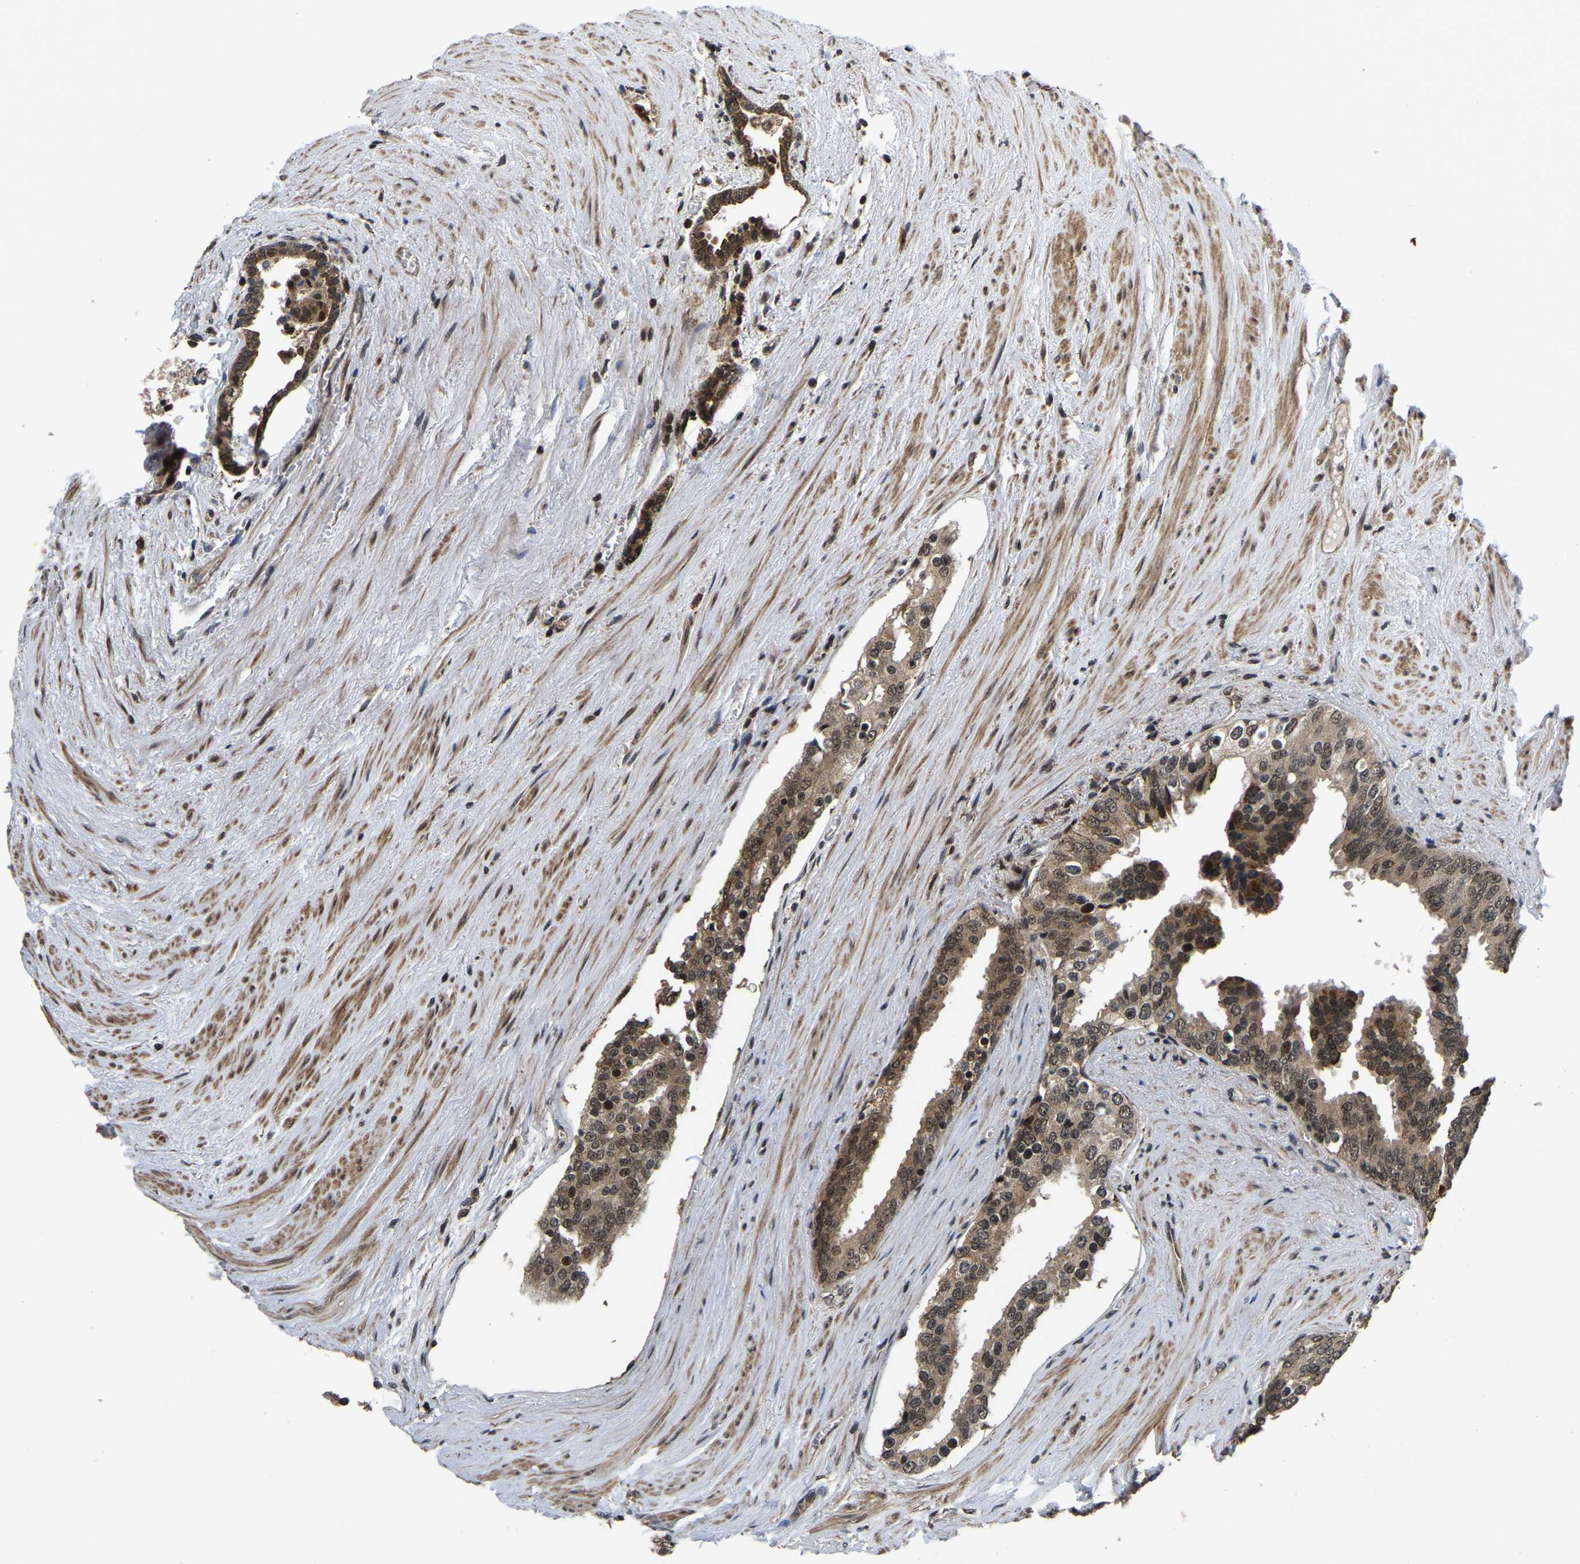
{"staining": {"intensity": "moderate", "quantity": ">75%", "location": "cytoplasmic/membranous,nuclear"}, "tissue": "prostate cancer", "cell_type": "Tumor cells", "image_type": "cancer", "snomed": [{"axis": "morphology", "description": "Adenocarcinoma, High grade"}, {"axis": "topography", "description": "Prostate"}], "caption": "Prostate cancer (adenocarcinoma (high-grade)) stained with a brown dye exhibits moderate cytoplasmic/membranous and nuclear positive staining in about >75% of tumor cells.", "gene": "CIAO1", "patient": {"sex": "male", "age": 71}}